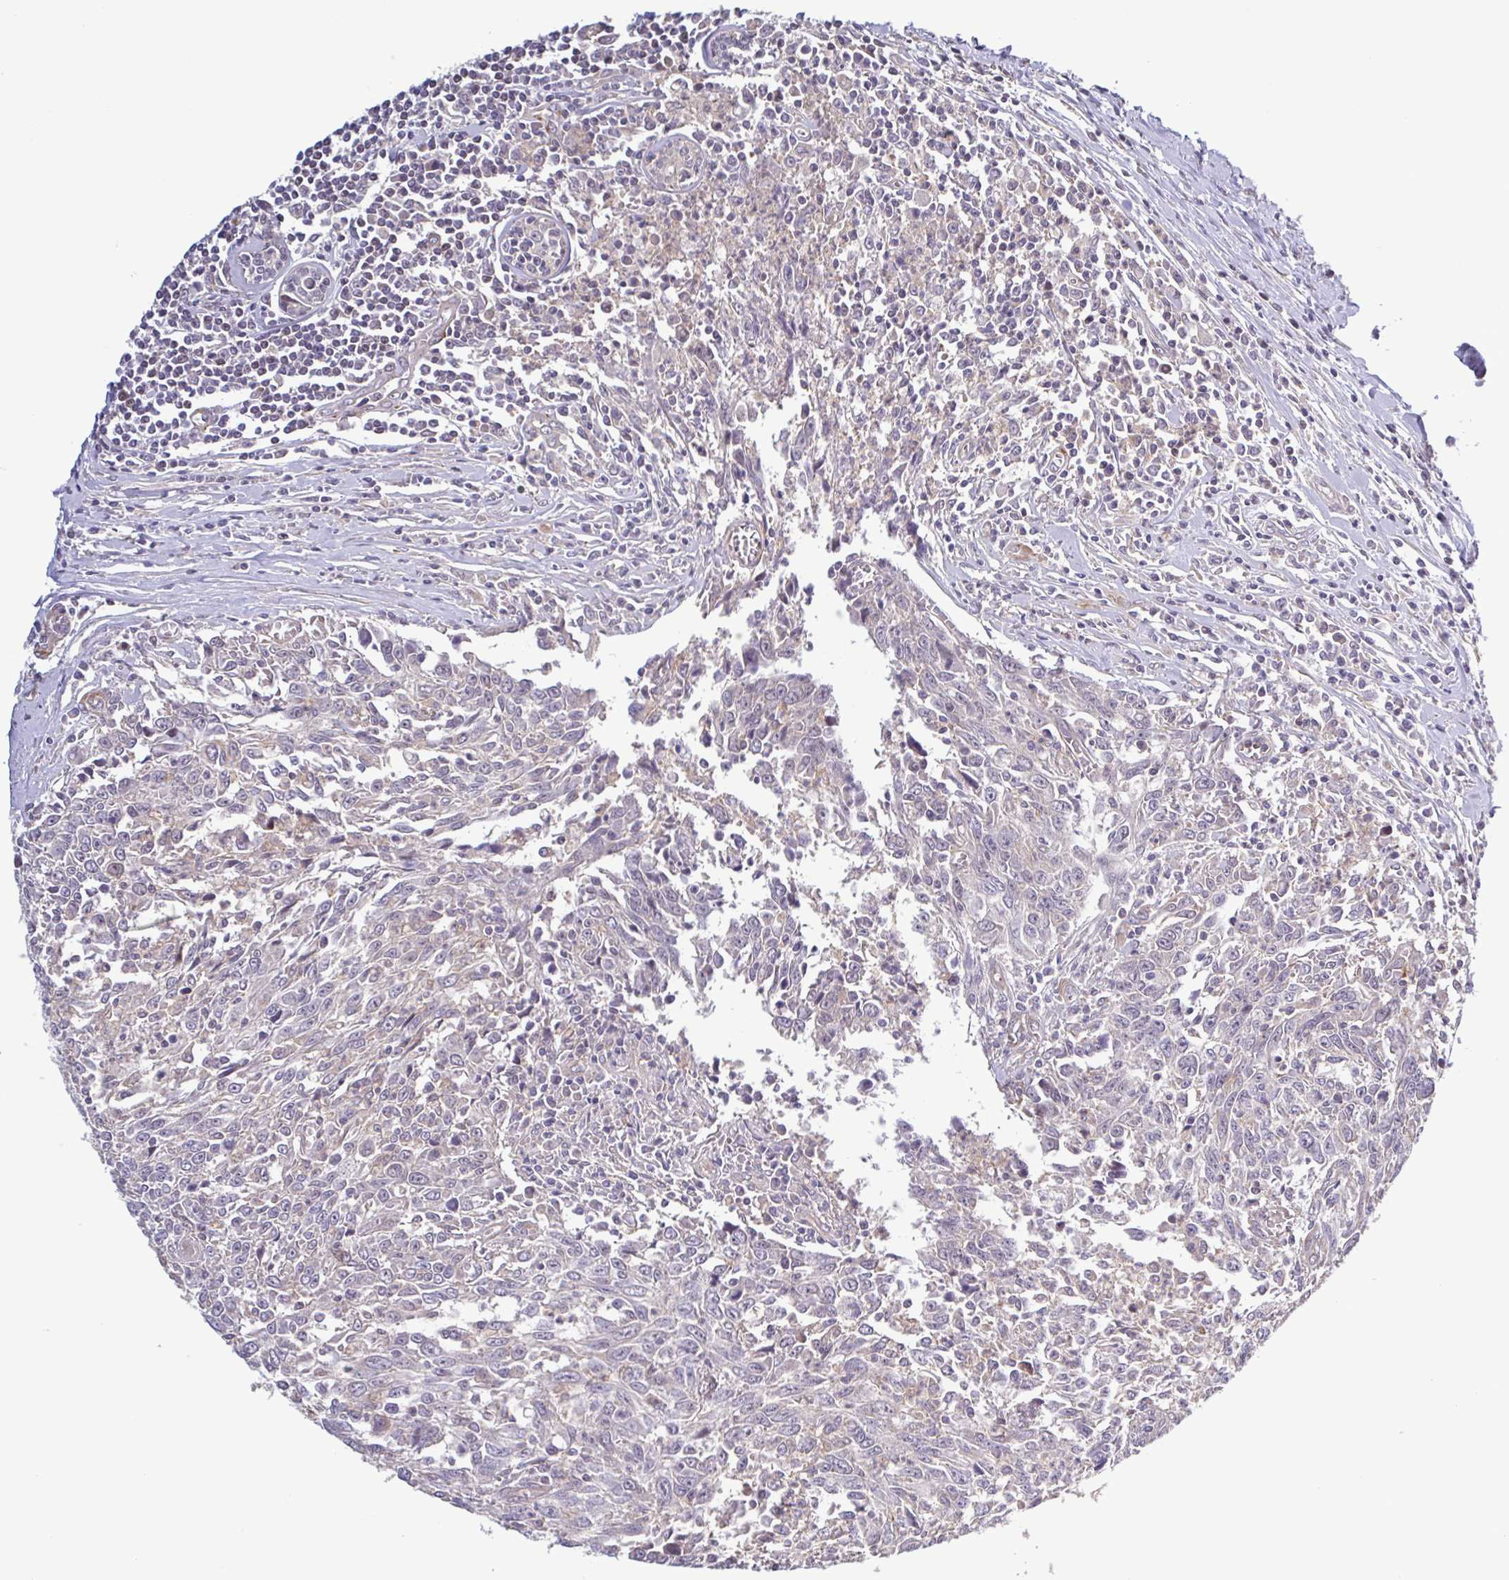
{"staining": {"intensity": "negative", "quantity": "none", "location": "none"}, "tissue": "breast cancer", "cell_type": "Tumor cells", "image_type": "cancer", "snomed": [{"axis": "morphology", "description": "Duct carcinoma"}, {"axis": "topography", "description": "Breast"}], "caption": "This is an immunohistochemistry (IHC) histopathology image of invasive ductal carcinoma (breast). There is no staining in tumor cells.", "gene": "ZNF200", "patient": {"sex": "female", "age": 50}}